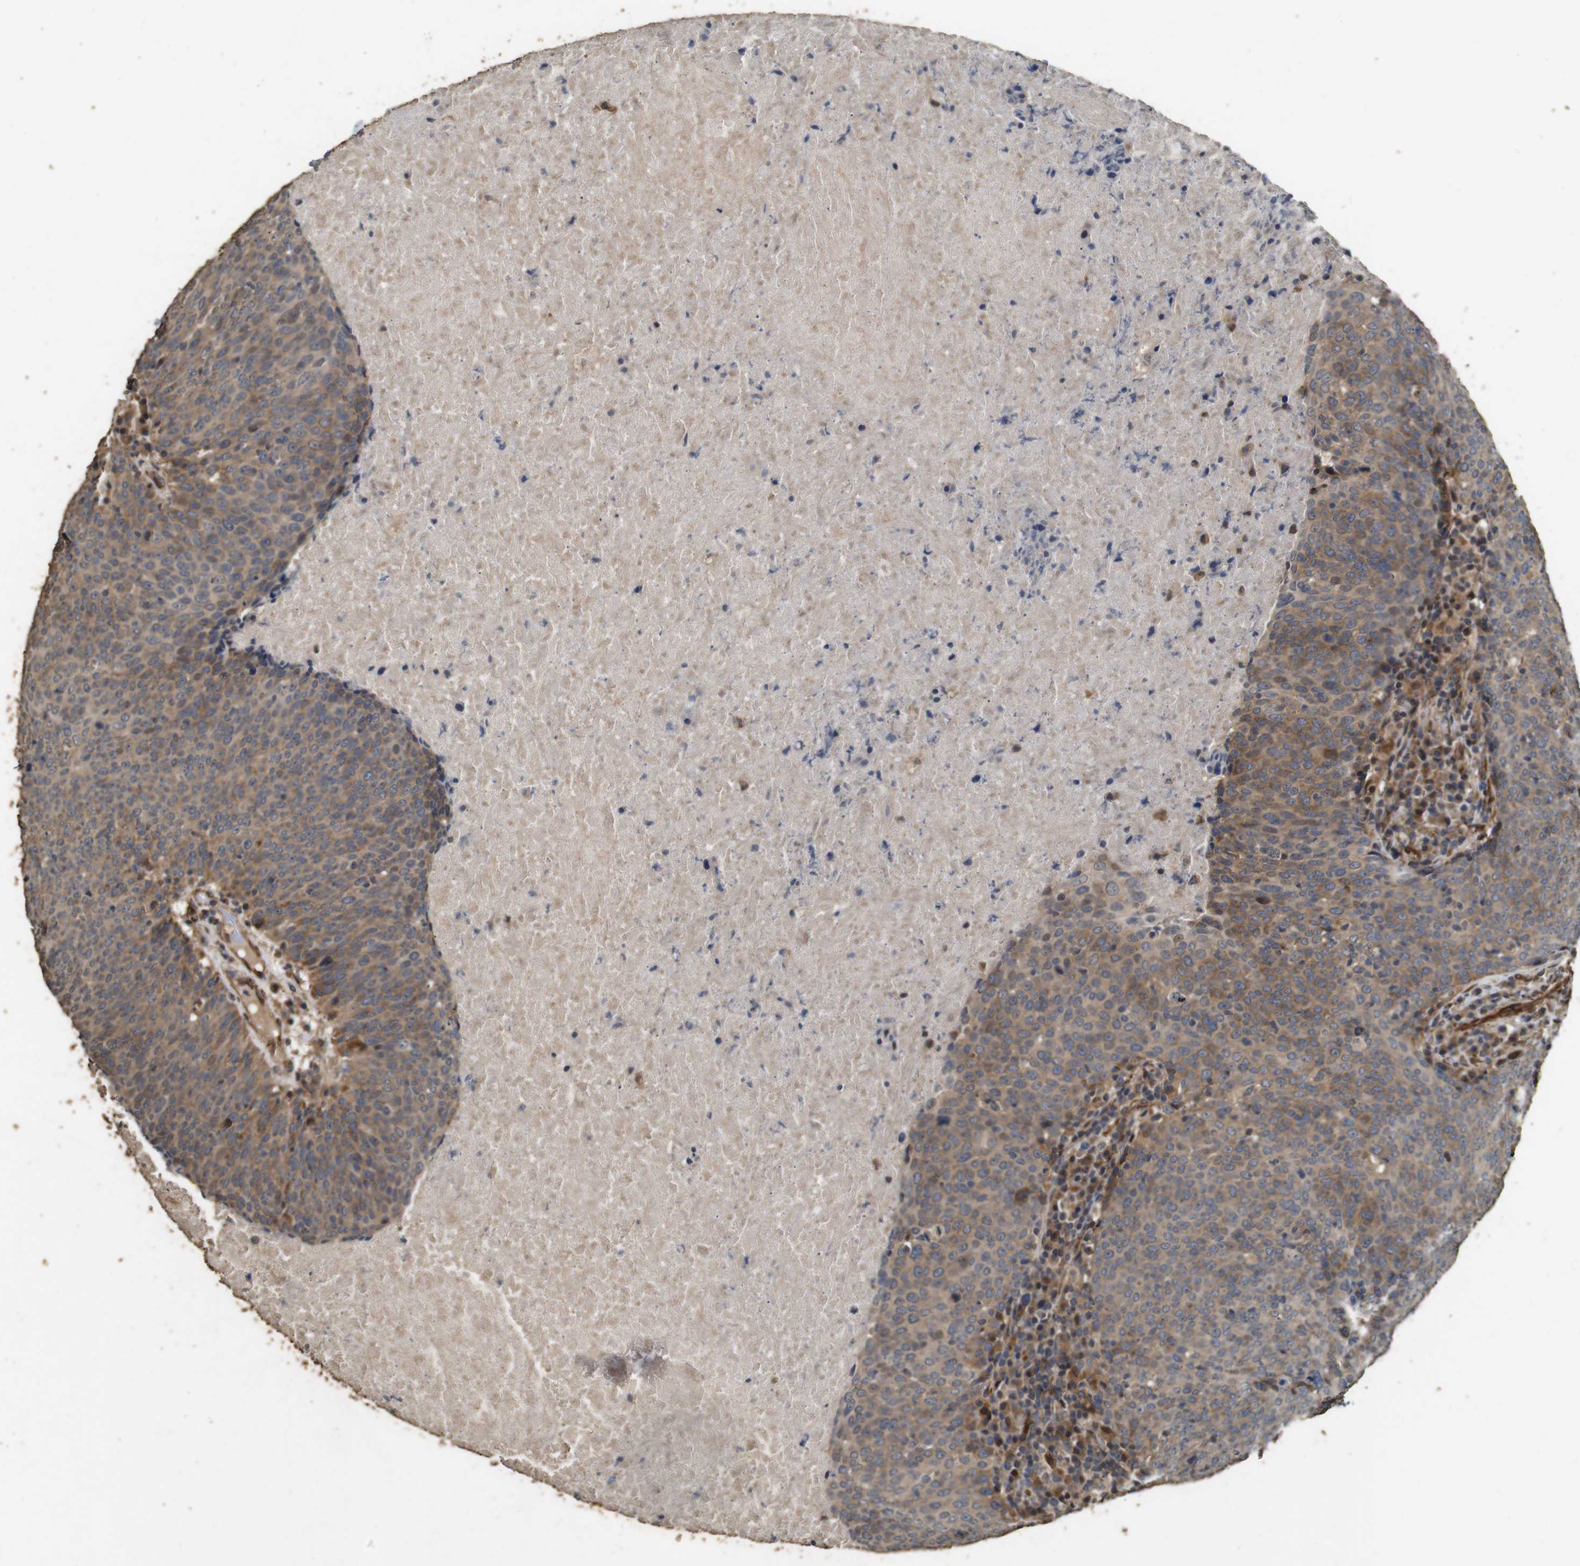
{"staining": {"intensity": "moderate", "quantity": "25%-75%", "location": "cytoplasmic/membranous"}, "tissue": "head and neck cancer", "cell_type": "Tumor cells", "image_type": "cancer", "snomed": [{"axis": "morphology", "description": "Squamous cell carcinoma, NOS"}, {"axis": "morphology", "description": "Squamous cell carcinoma, metastatic, NOS"}, {"axis": "topography", "description": "Lymph node"}, {"axis": "topography", "description": "Head-Neck"}], "caption": "Immunohistochemical staining of human head and neck cancer (metastatic squamous cell carcinoma) shows medium levels of moderate cytoplasmic/membranous positivity in approximately 25%-75% of tumor cells.", "gene": "CNPY4", "patient": {"sex": "male", "age": 62}}